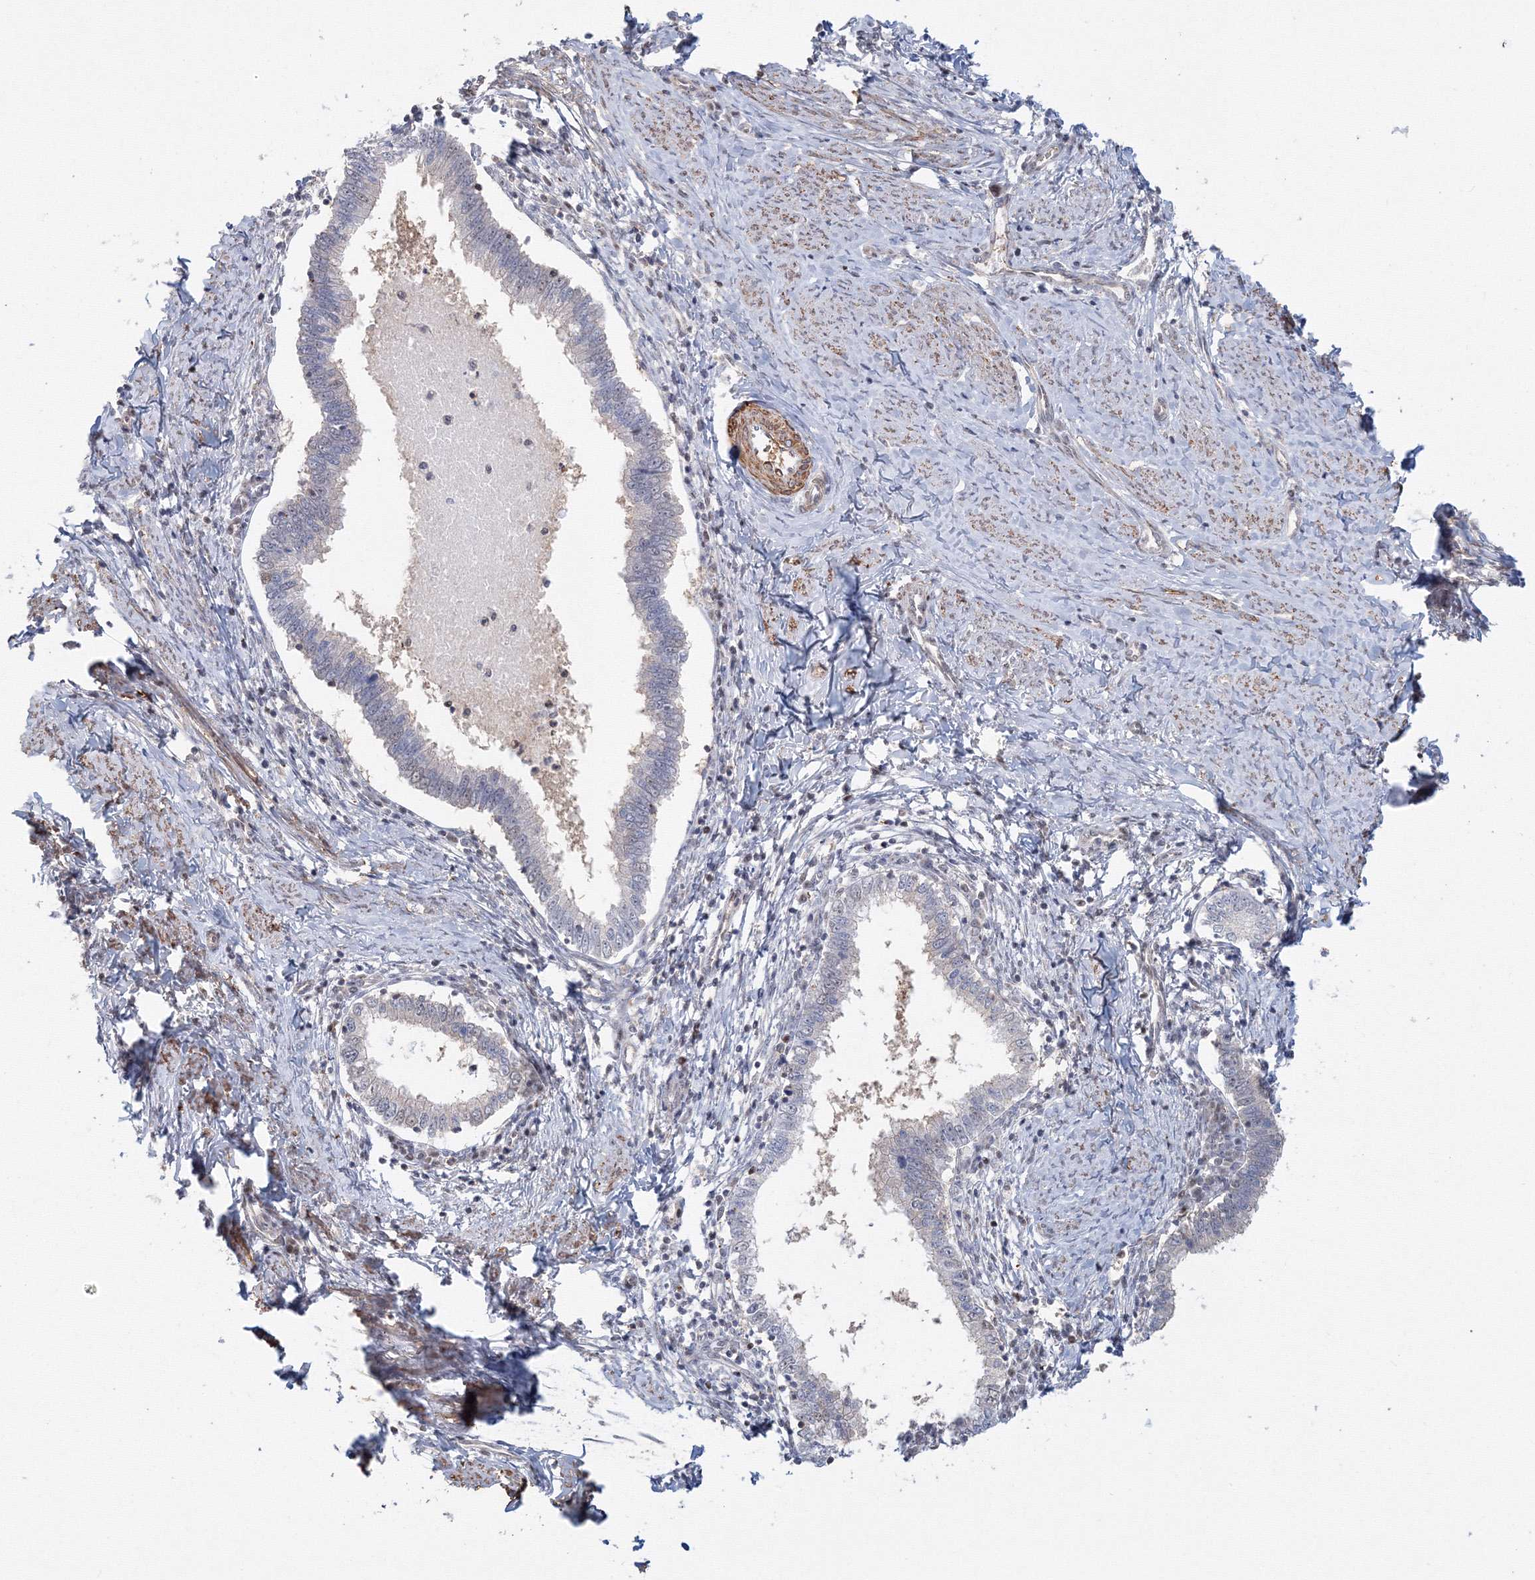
{"staining": {"intensity": "weak", "quantity": "<25%", "location": "nuclear"}, "tissue": "cervical cancer", "cell_type": "Tumor cells", "image_type": "cancer", "snomed": [{"axis": "morphology", "description": "Adenocarcinoma, NOS"}, {"axis": "topography", "description": "Cervix"}], "caption": "Immunohistochemistry of human adenocarcinoma (cervical) displays no expression in tumor cells.", "gene": "ARHGAP21", "patient": {"sex": "female", "age": 36}}